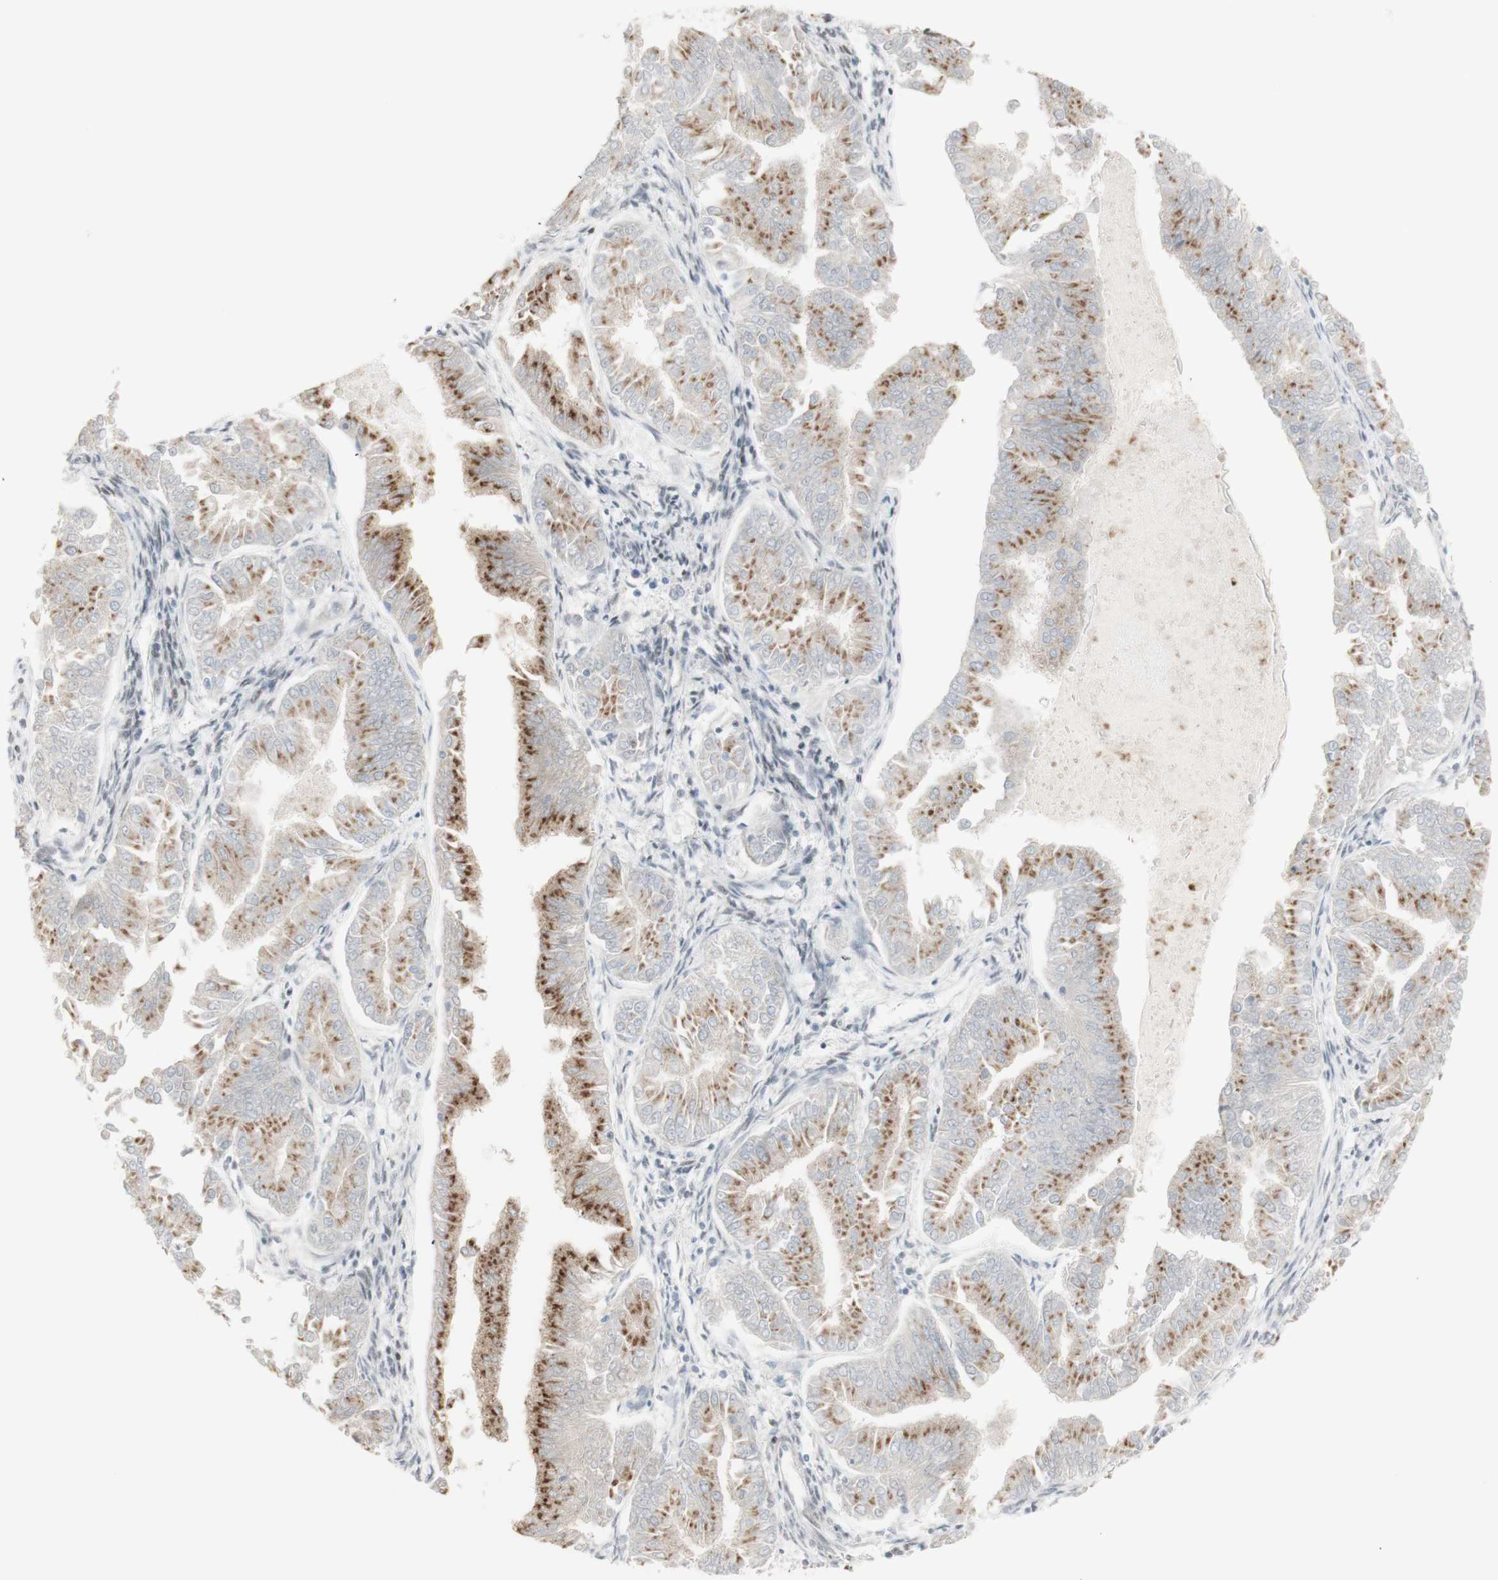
{"staining": {"intensity": "moderate", "quantity": ">75%", "location": "cytoplasmic/membranous"}, "tissue": "endometrial cancer", "cell_type": "Tumor cells", "image_type": "cancer", "snomed": [{"axis": "morphology", "description": "Adenocarcinoma, NOS"}, {"axis": "topography", "description": "Endometrium"}], "caption": "Immunohistochemical staining of human endometrial cancer (adenocarcinoma) displays medium levels of moderate cytoplasmic/membranous expression in approximately >75% of tumor cells. (DAB (3,3'-diaminobenzidine) = brown stain, brightfield microscopy at high magnification).", "gene": "C1orf116", "patient": {"sex": "female", "age": 53}}